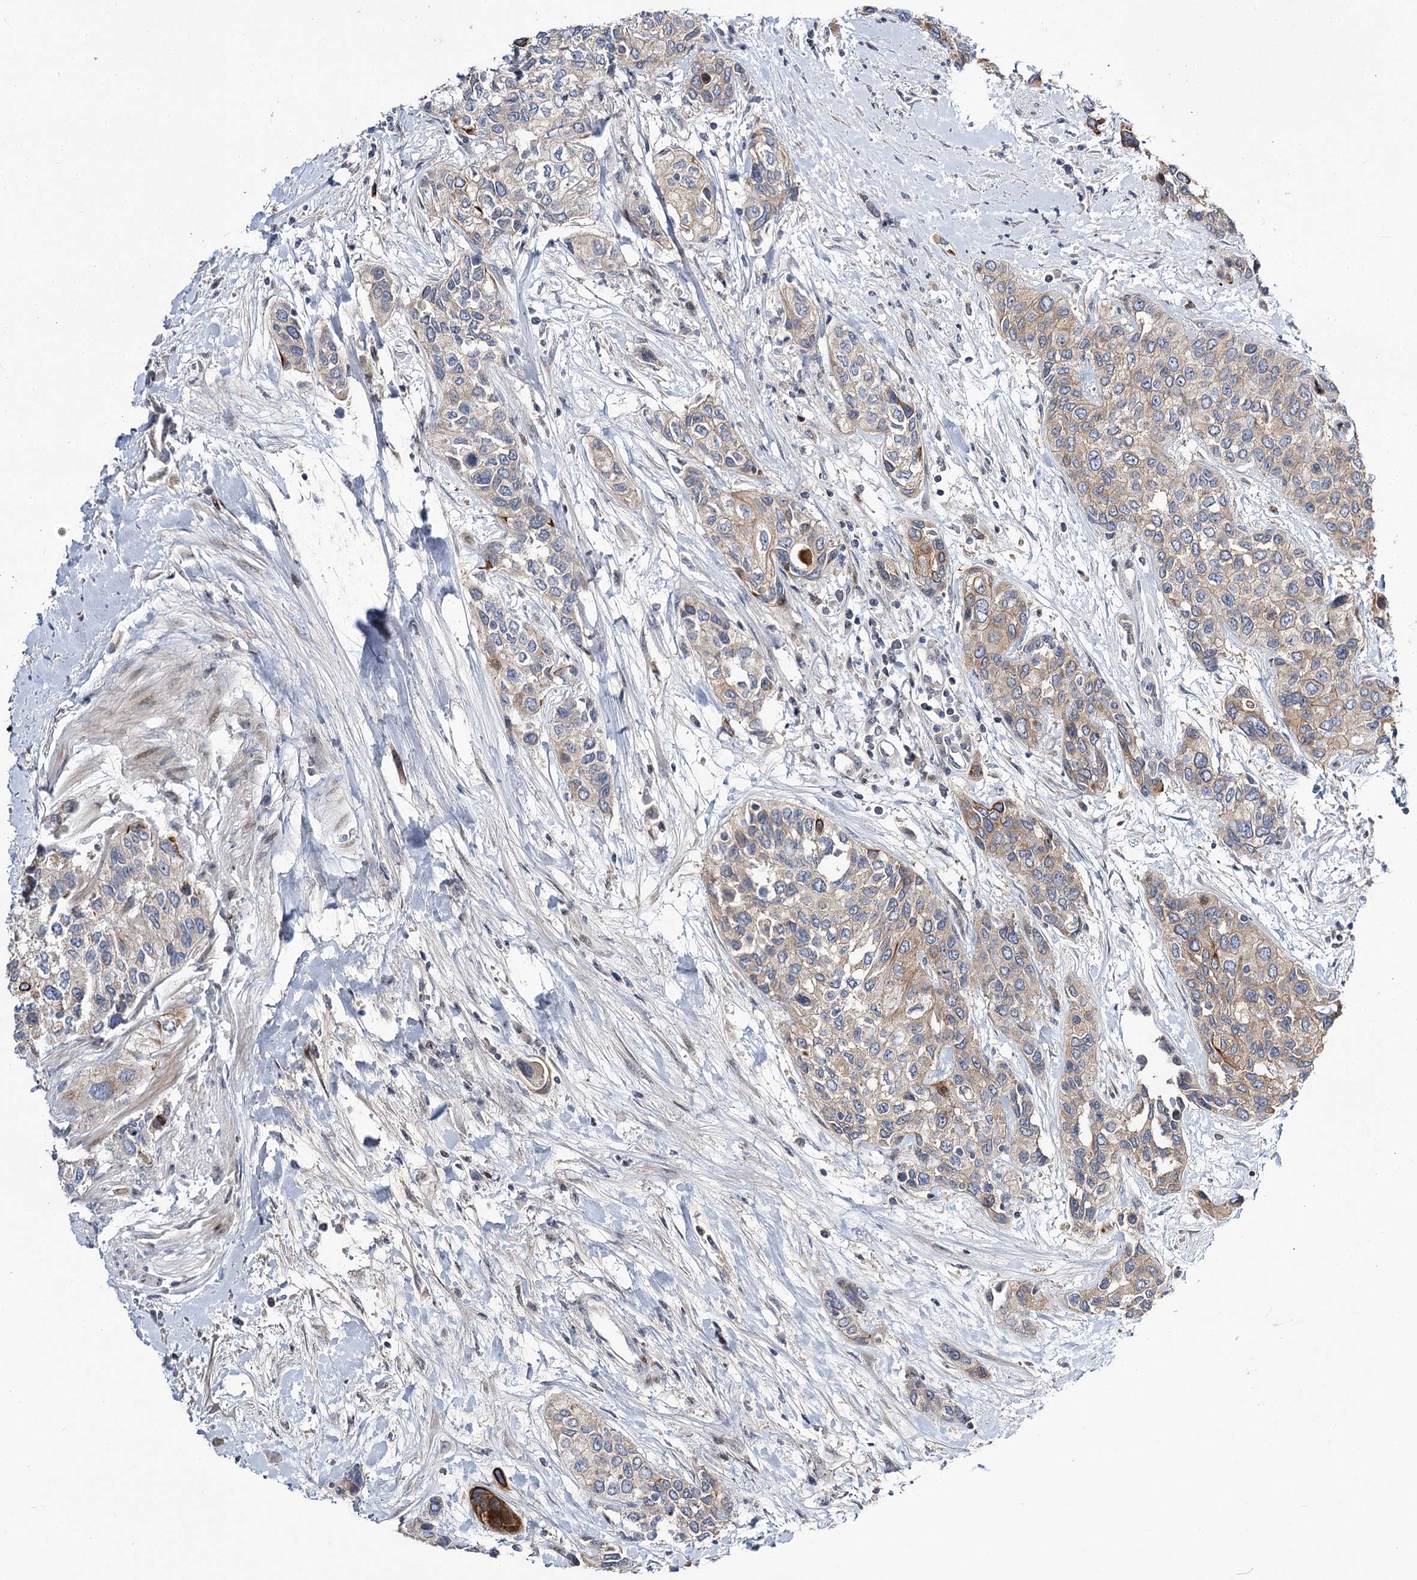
{"staining": {"intensity": "moderate", "quantity": "<25%", "location": "cytoplasmic/membranous"}, "tissue": "urothelial cancer", "cell_type": "Tumor cells", "image_type": "cancer", "snomed": [{"axis": "morphology", "description": "Normal tissue, NOS"}, {"axis": "morphology", "description": "Urothelial carcinoma, High grade"}, {"axis": "topography", "description": "Vascular tissue"}, {"axis": "topography", "description": "Urinary bladder"}], "caption": "Human high-grade urothelial carcinoma stained with a brown dye reveals moderate cytoplasmic/membranous positive positivity in about <25% of tumor cells.", "gene": "ITFG2", "patient": {"sex": "female", "age": 56}}